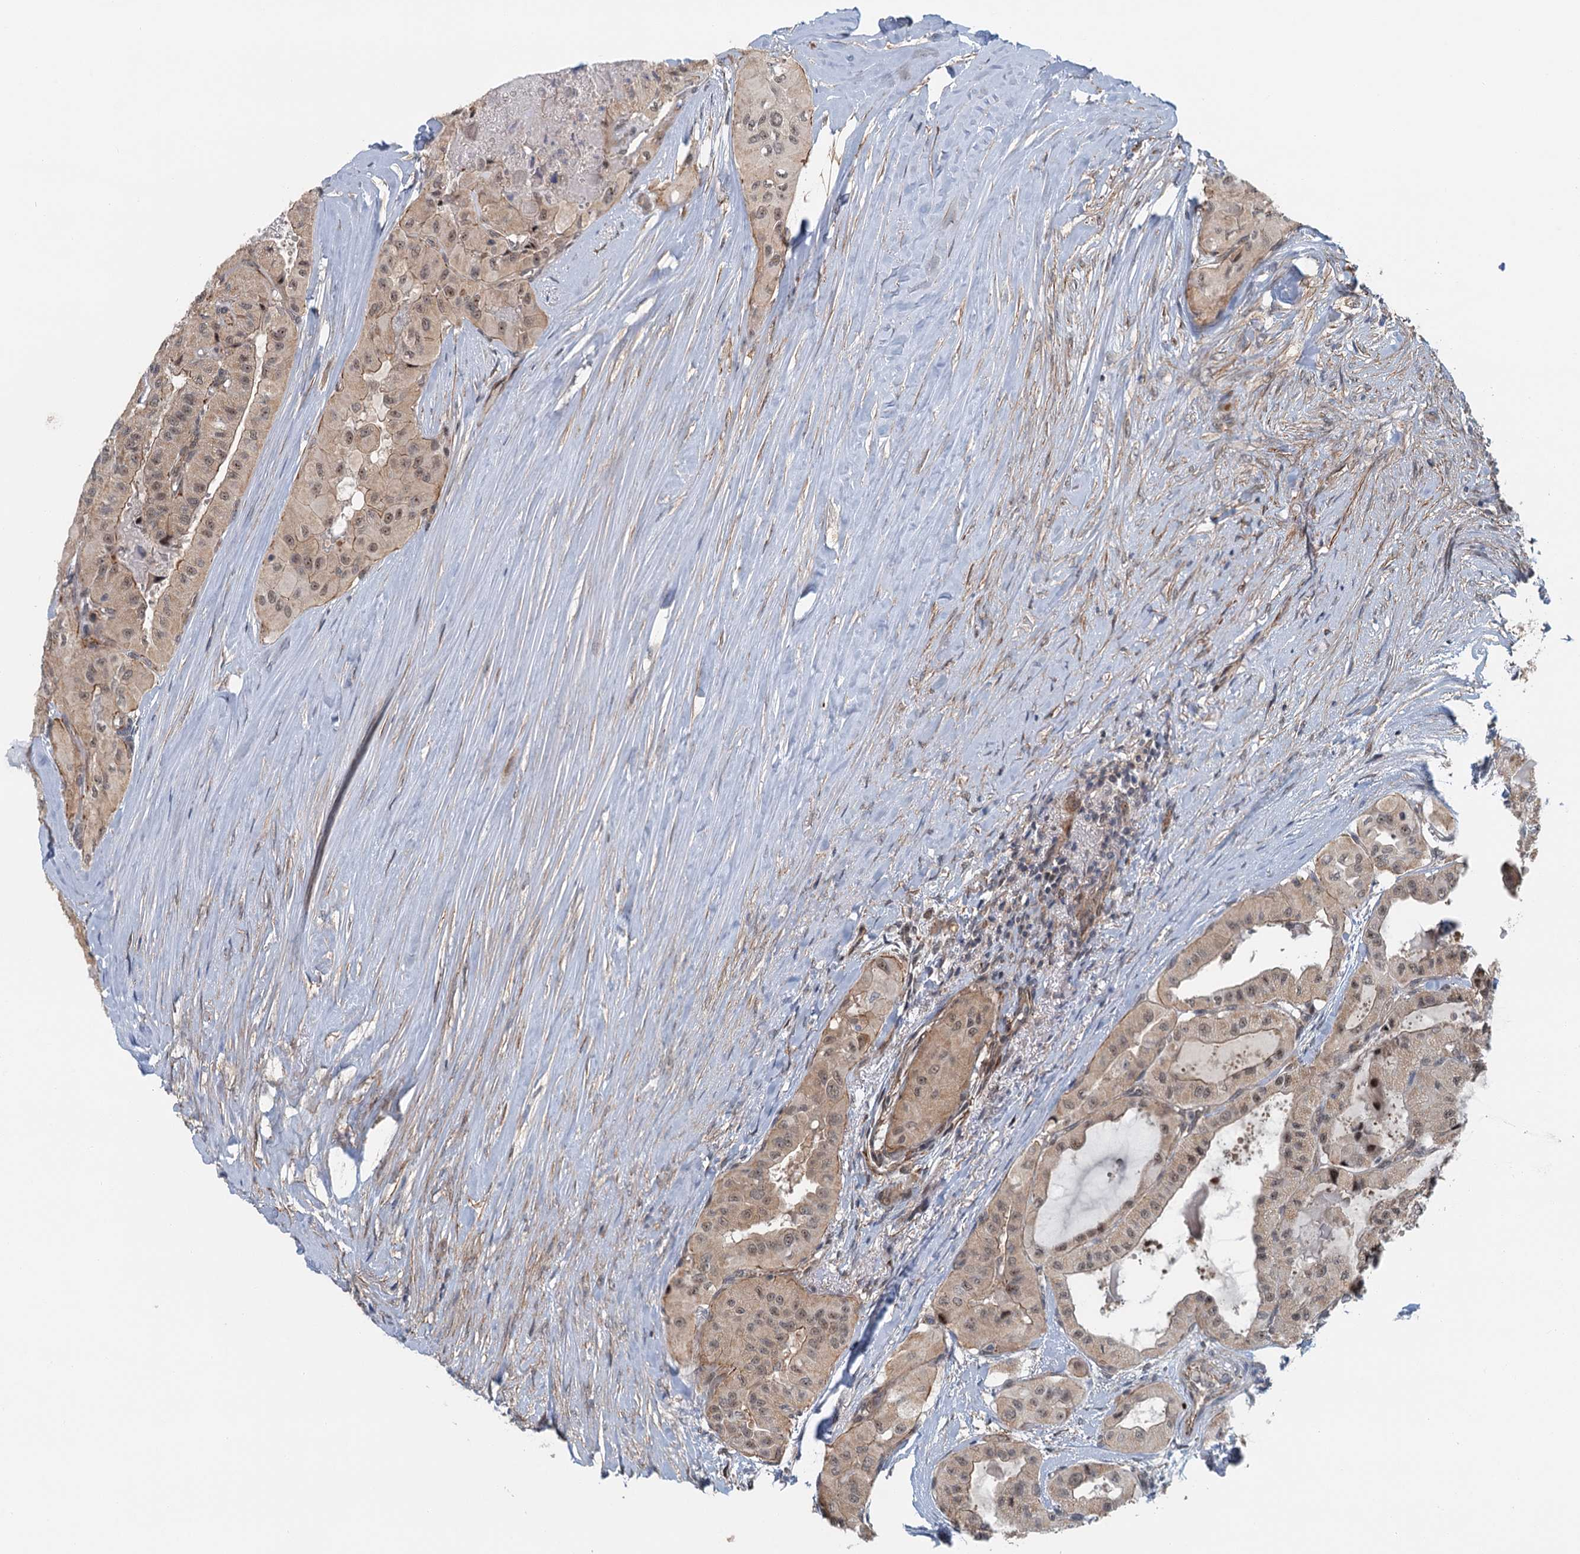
{"staining": {"intensity": "weak", "quantity": ">75%", "location": "cytoplasmic/membranous,nuclear"}, "tissue": "thyroid cancer", "cell_type": "Tumor cells", "image_type": "cancer", "snomed": [{"axis": "morphology", "description": "Papillary adenocarcinoma, NOS"}, {"axis": "topography", "description": "Thyroid gland"}], "caption": "Immunohistochemical staining of human papillary adenocarcinoma (thyroid) demonstrates low levels of weak cytoplasmic/membranous and nuclear expression in approximately >75% of tumor cells. The protein of interest is shown in brown color, while the nuclei are stained blue.", "gene": "TAS2R42", "patient": {"sex": "female", "age": 59}}